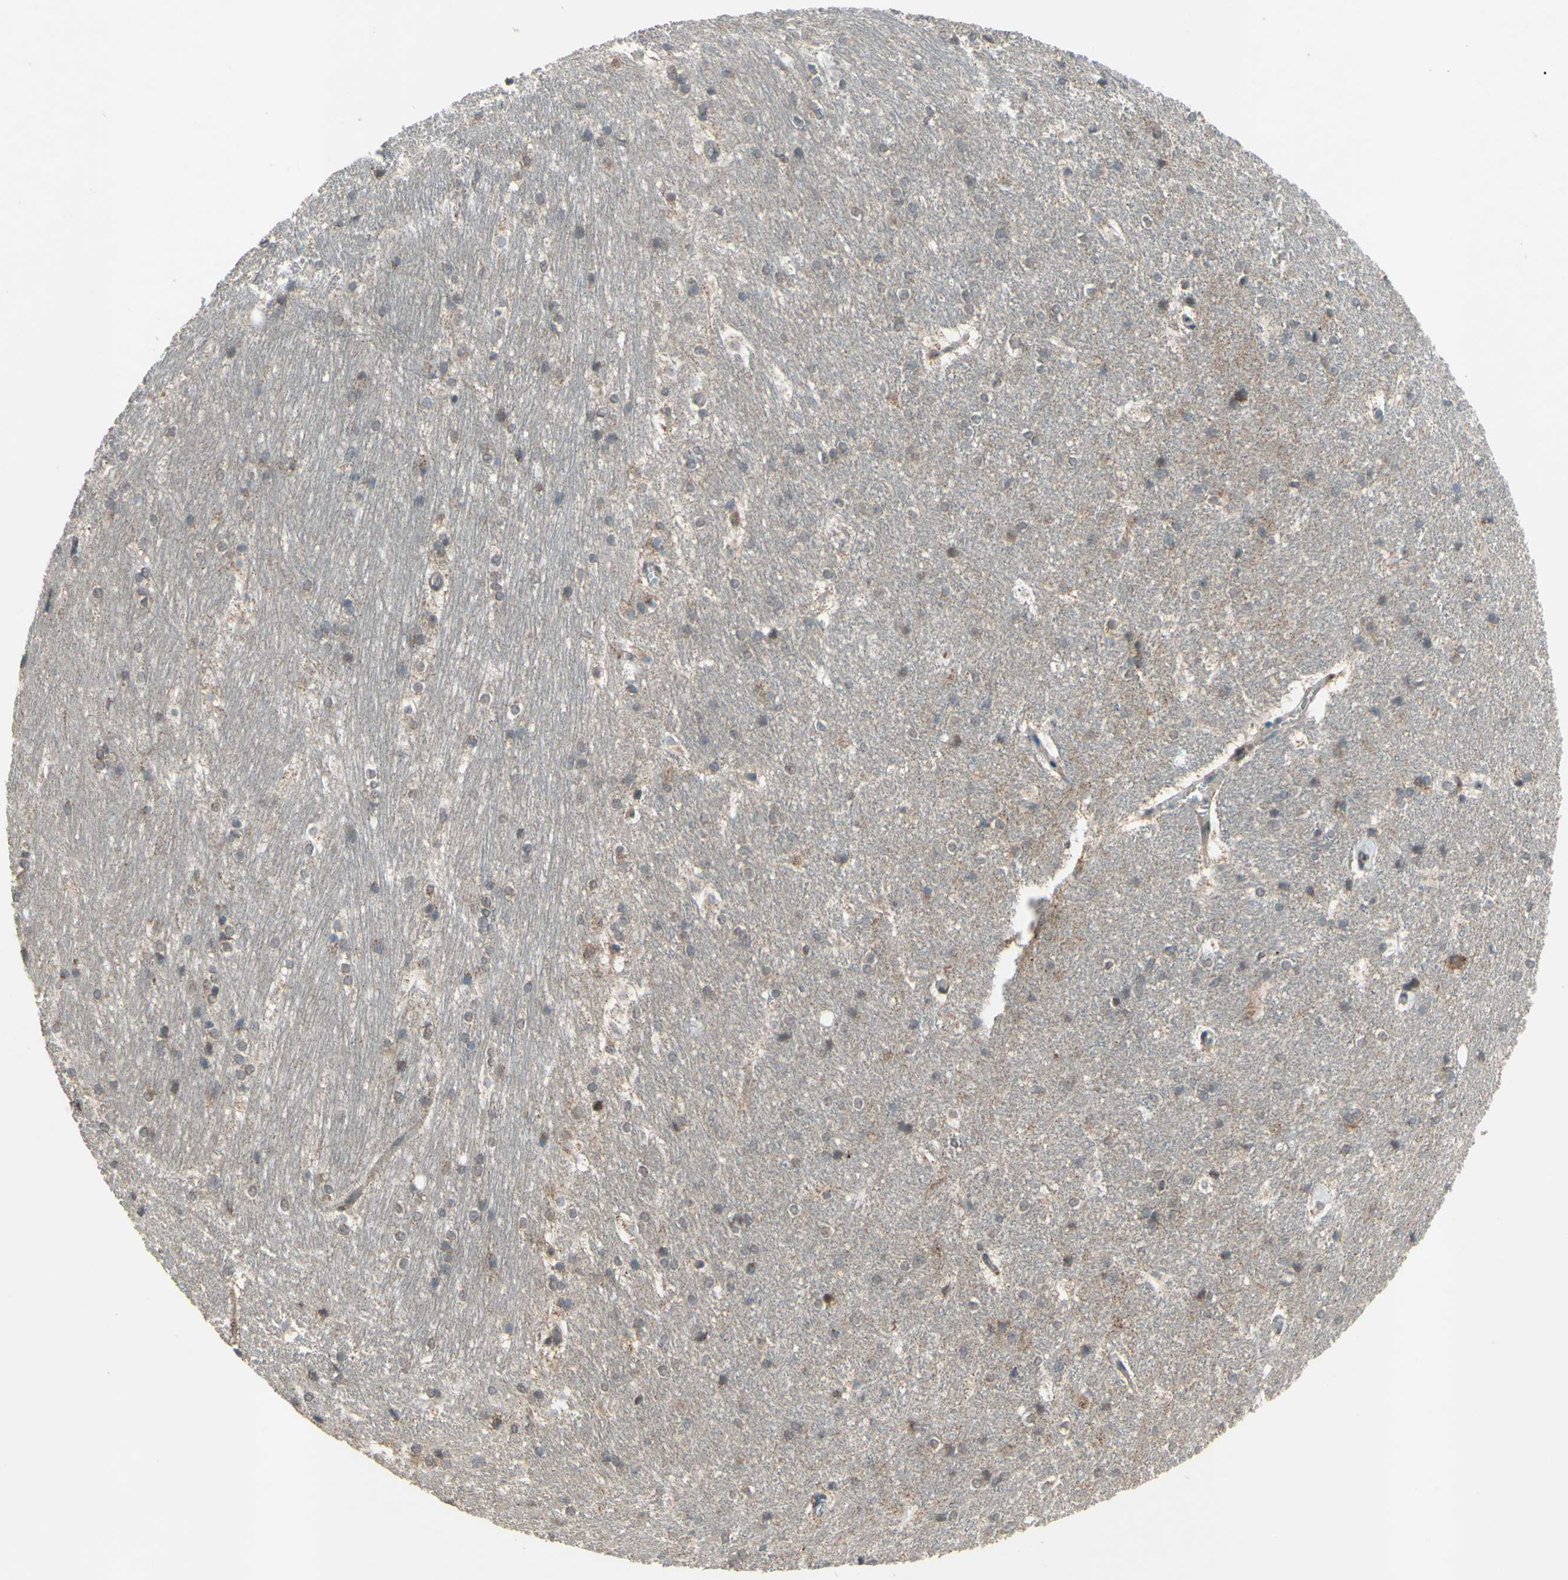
{"staining": {"intensity": "weak", "quantity": "25%-75%", "location": "cytoplasmic/membranous"}, "tissue": "hippocampus", "cell_type": "Glial cells", "image_type": "normal", "snomed": [{"axis": "morphology", "description": "Normal tissue, NOS"}, {"axis": "topography", "description": "Hippocampus"}], "caption": "An immunohistochemistry (IHC) photomicrograph of normal tissue is shown. Protein staining in brown labels weak cytoplasmic/membranous positivity in hippocampus within glial cells.", "gene": "CD164", "patient": {"sex": "female", "age": 19}}